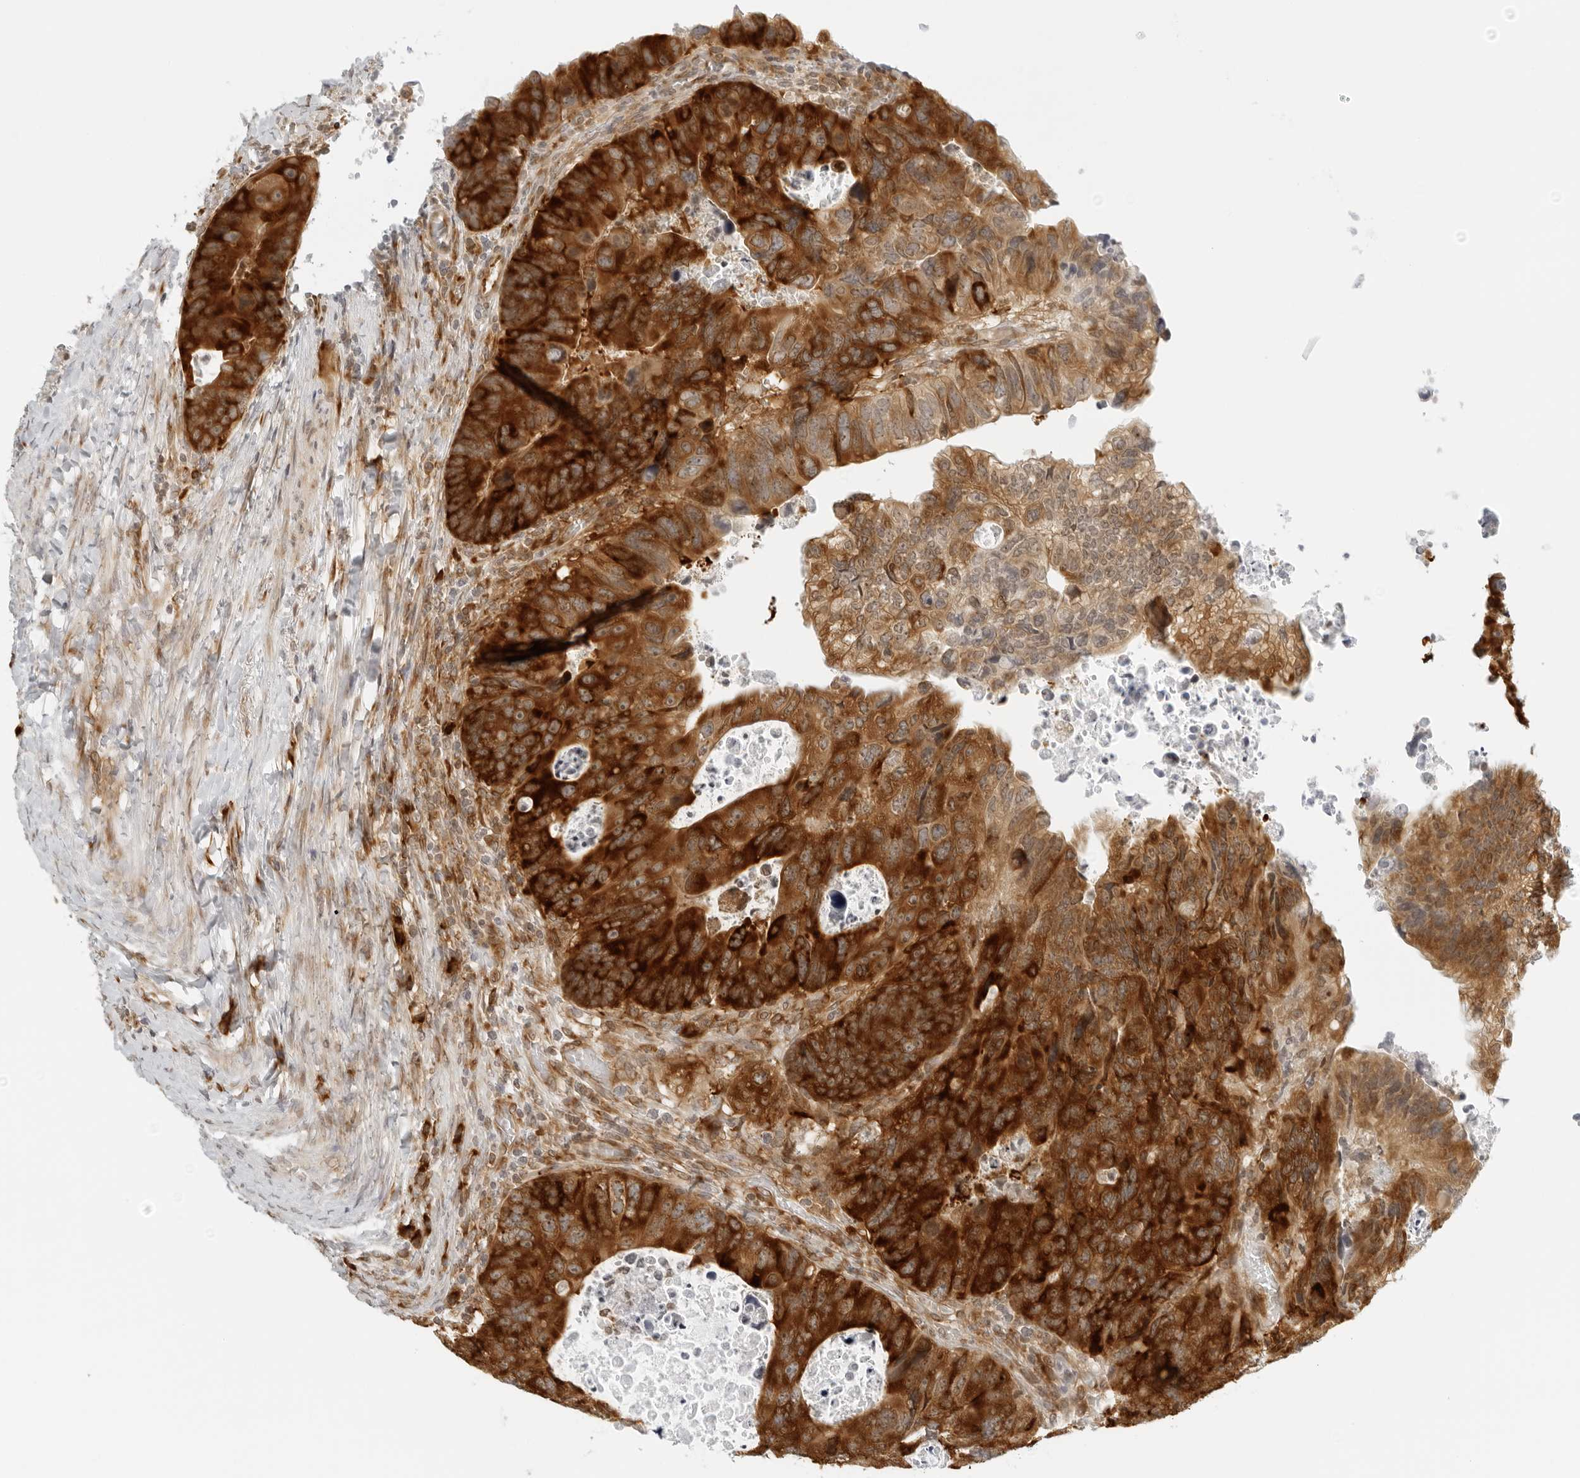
{"staining": {"intensity": "strong", "quantity": ">75%", "location": "cytoplasmic/membranous"}, "tissue": "colorectal cancer", "cell_type": "Tumor cells", "image_type": "cancer", "snomed": [{"axis": "morphology", "description": "Adenocarcinoma, NOS"}, {"axis": "topography", "description": "Rectum"}], "caption": "IHC (DAB (3,3'-diaminobenzidine)) staining of colorectal adenocarcinoma reveals strong cytoplasmic/membranous protein expression in approximately >75% of tumor cells.", "gene": "EIF4G1", "patient": {"sex": "male", "age": 59}}